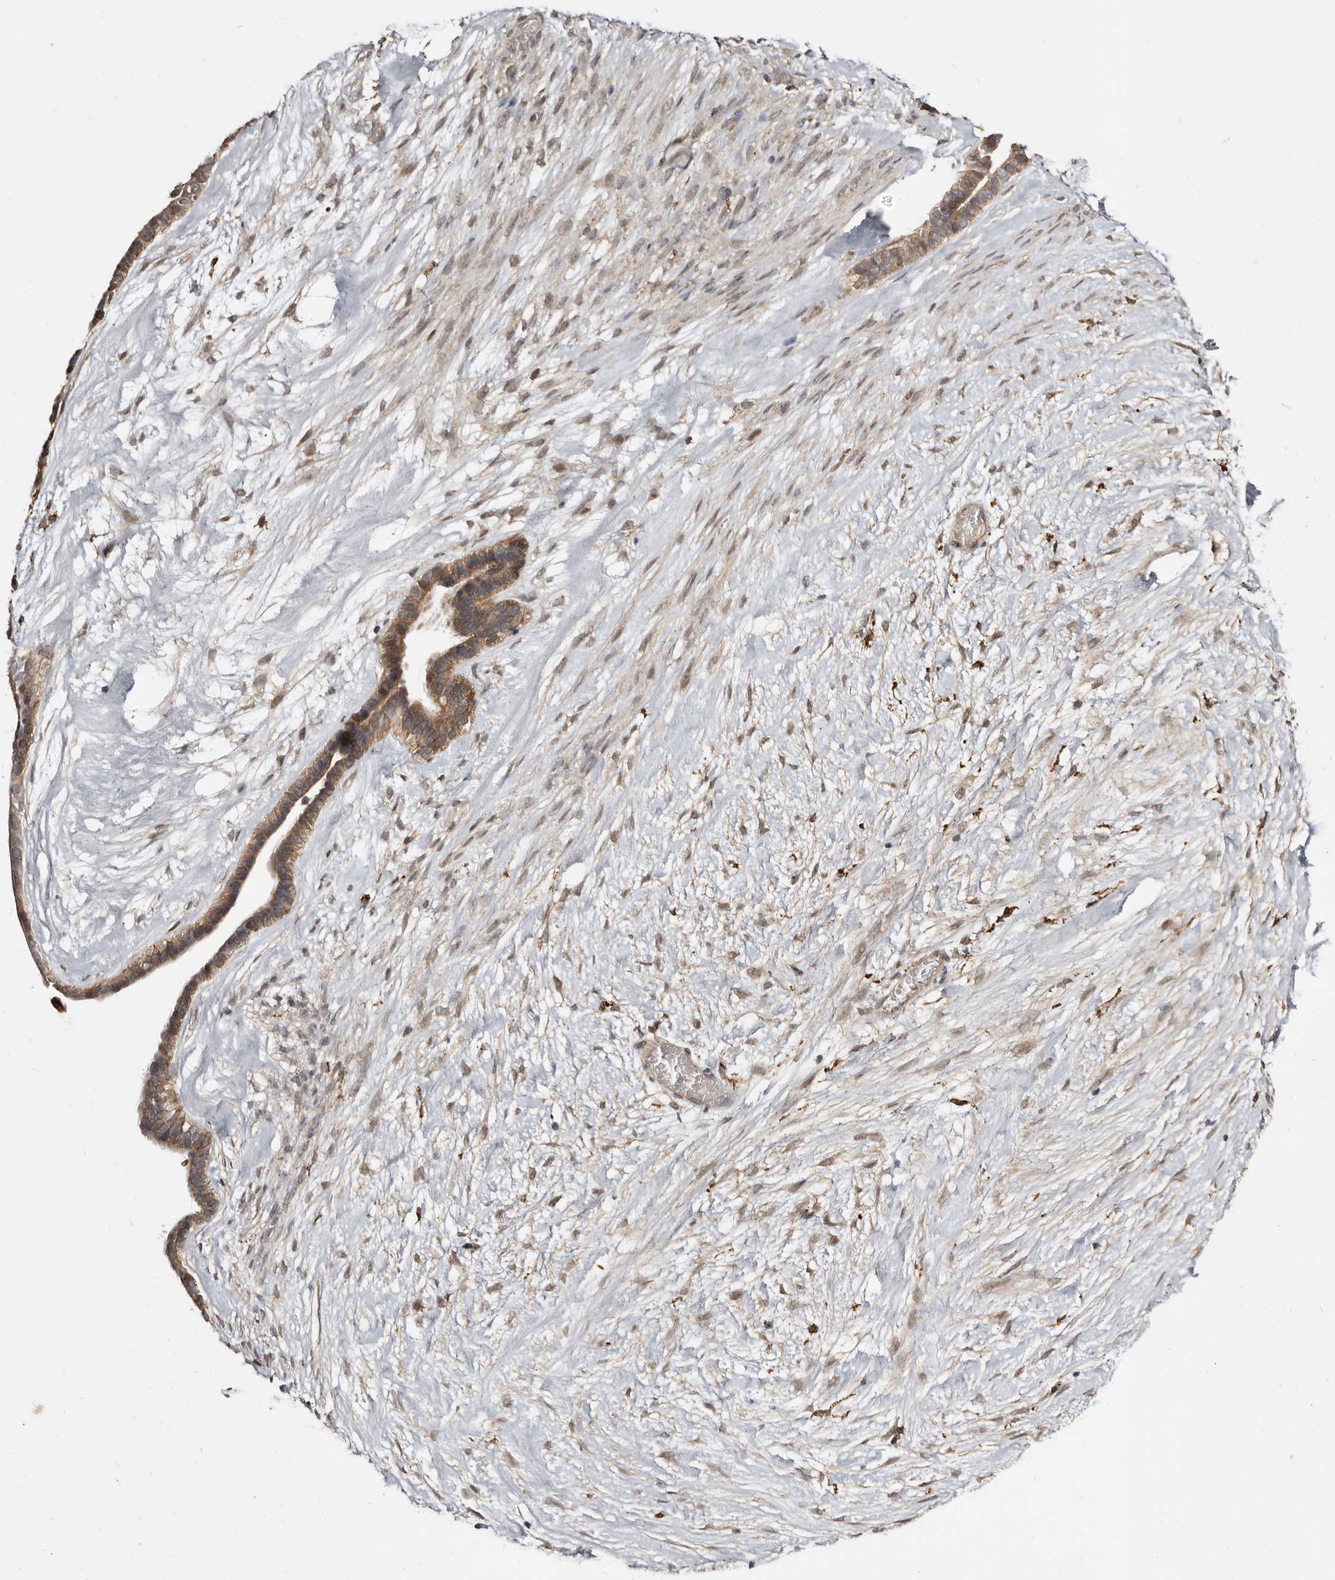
{"staining": {"intensity": "moderate", "quantity": ">75%", "location": "cytoplasmic/membranous"}, "tissue": "ovarian cancer", "cell_type": "Tumor cells", "image_type": "cancer", "snomed": [{"axis": "morphology", "description": "Cystadenocarcinoma, serous, NOS"}, {"axis": "topography", "description": "Ovary"}], "caption": "Ovarian cancer (serous cystadenocarcinoma) tissue exhibits moderate cytoplasmic/membranous expression in about >75% of tumor cells, visualized by immunohistochemistry. The staining was performed using DAB (3,3'-diaminobenzidine), with brown indicating positive protein expression. Nuclei are stained blue with hematoxylin.", "gene": "INAVA", "patient": {"sex": "female", "age": 56}}